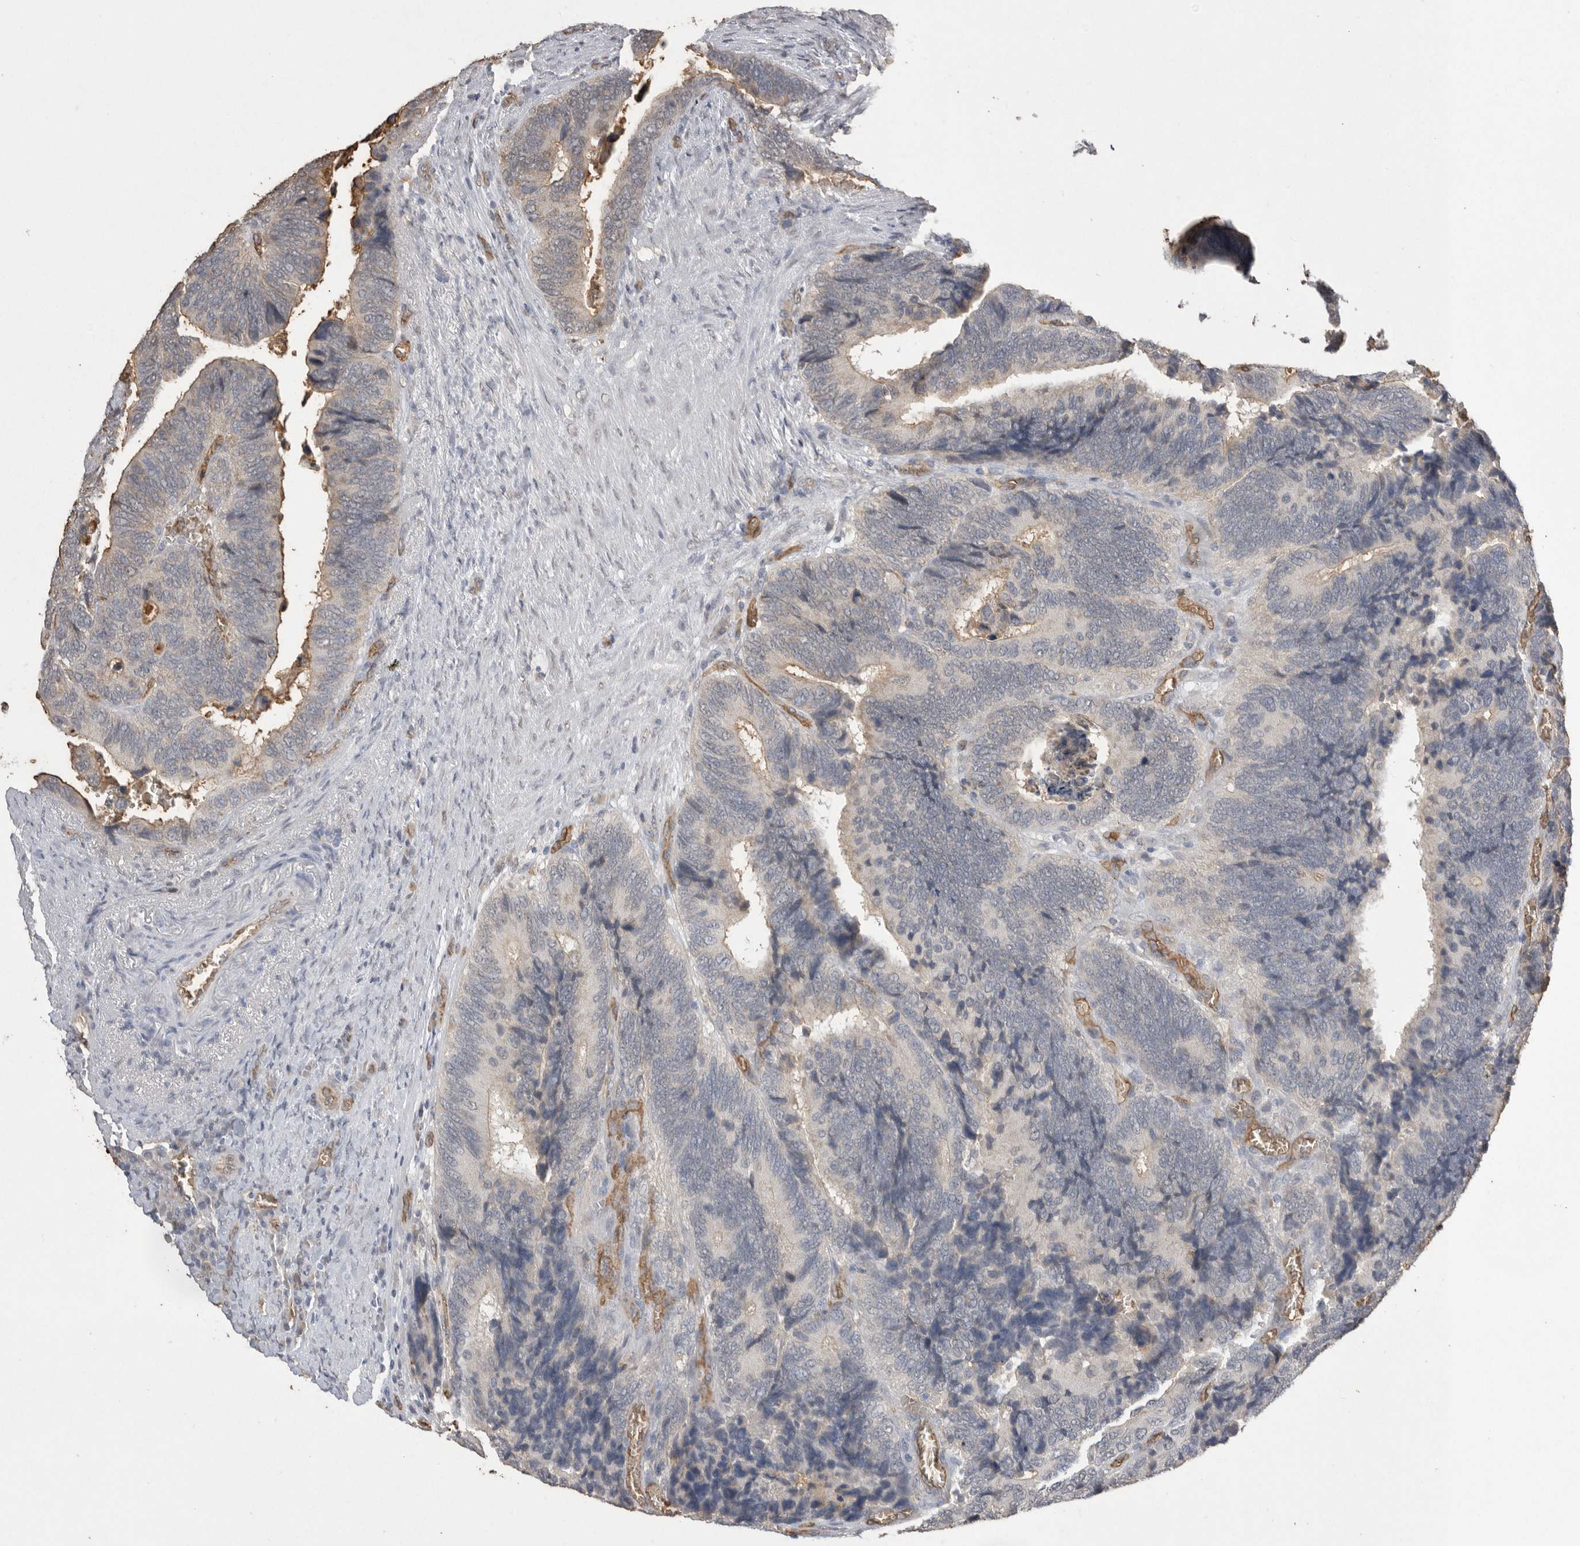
{"staining": {"intensity": "weak", "quantity": "<25%", "location": "cytoplasmic/membranous"}, "tissue": "colorectal cancer", "cell_type": "Tumor cells", "image_type": "cancer", "snomed": [{"axis": "morphology", "description": "Adenocarcinoma, NOS"}, {"axis": "topography", "description": "Colon"}], "caption": "IHC micrograph of neoplastic tissue: human colorectal cancer stained with DAB (3,3'-diaminobenzidine) shows no significant protein staining in tumor cells.", "gene": "IL27", "patient": {"sex": "male", "age": 72}}